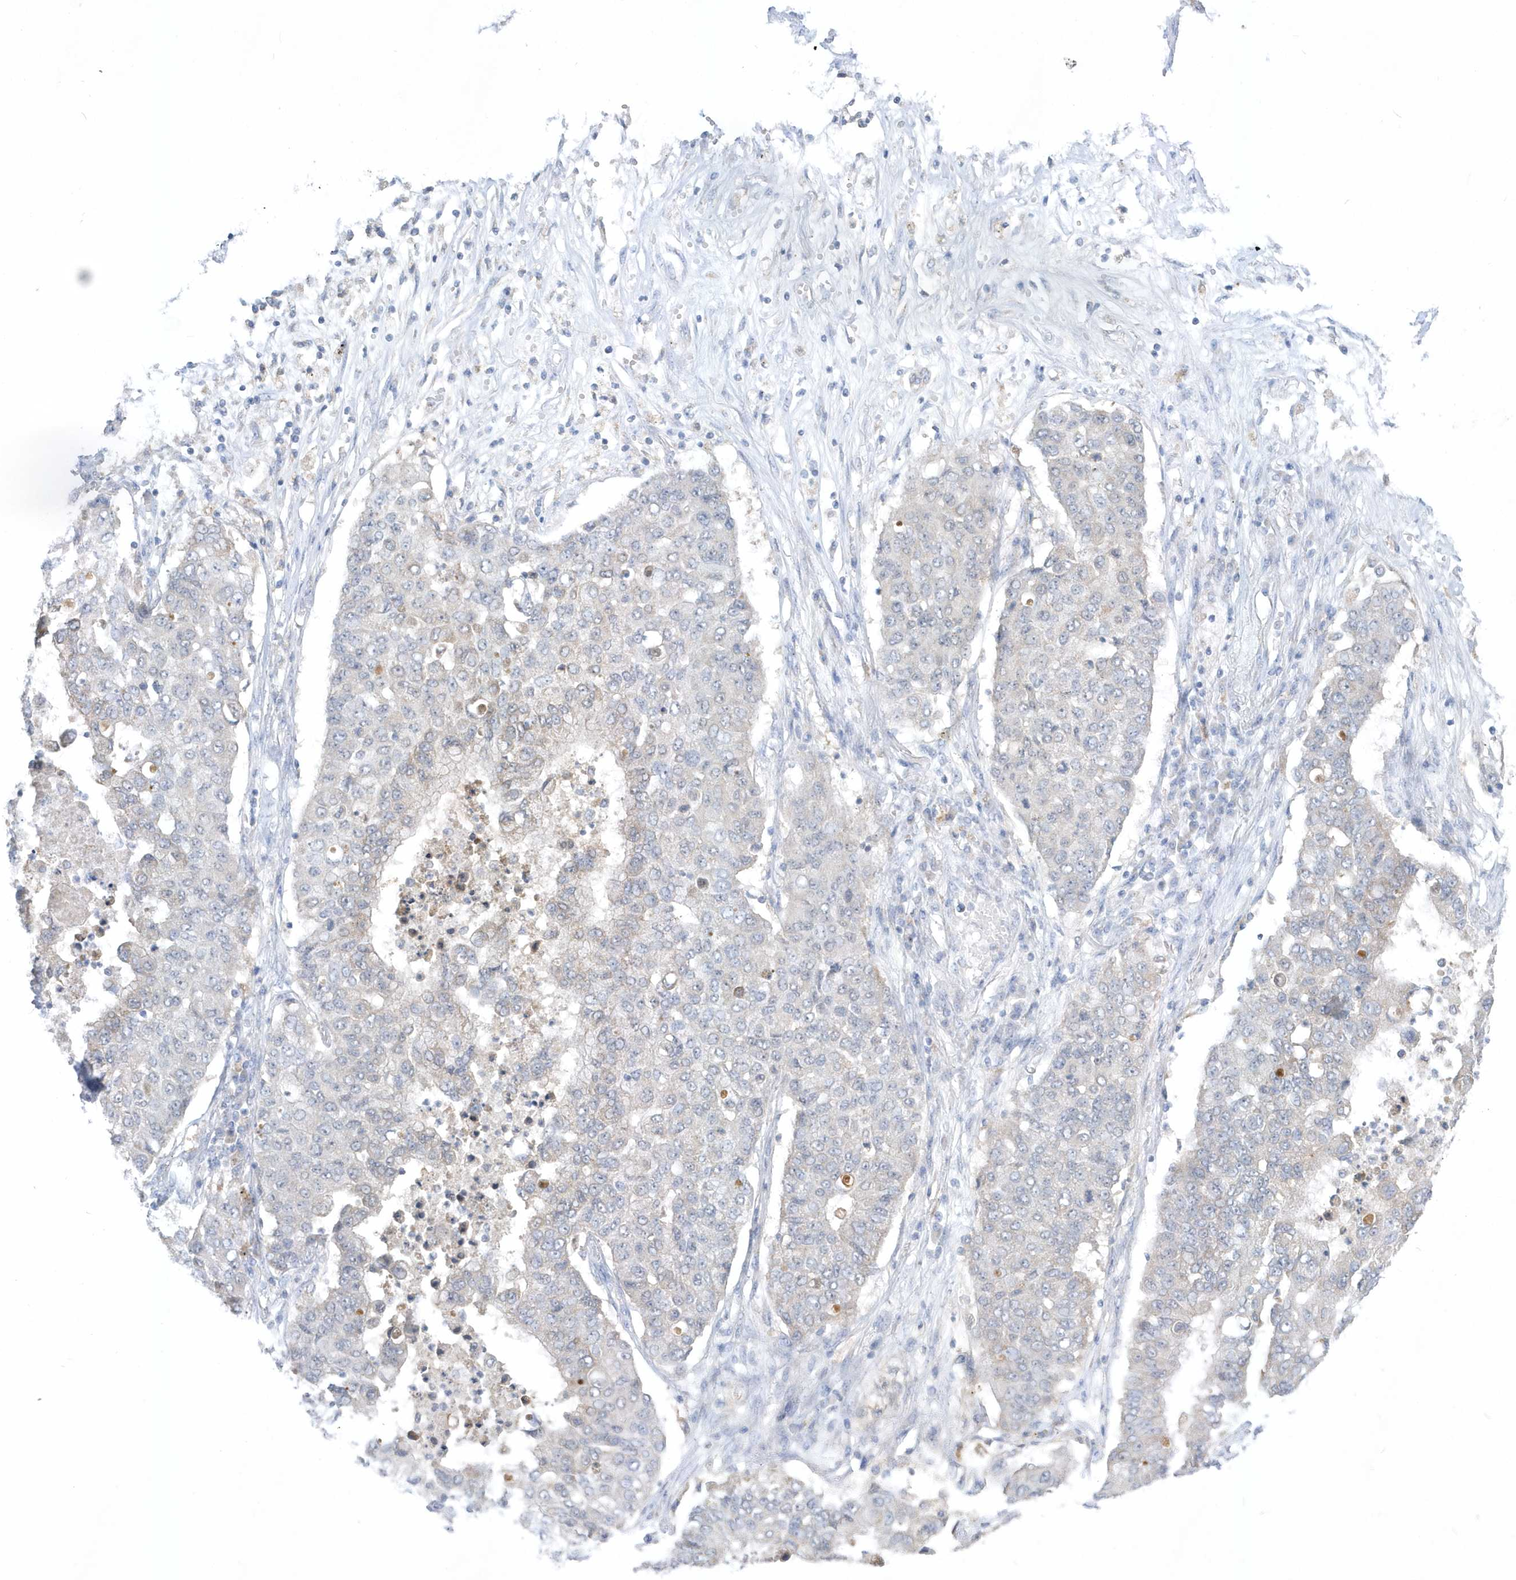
{"staining": {"intensity": "negative", "quantity": "none", "location": "none"}, "tissue": "lung cancer", "cell_type": "Tumor cells", "image_type": "cancer", "snomed": [{"axis": "morphology", "description": "Squamous cell carcinoma, NOS"}, {"axis": "topography", "description": "Lung"}], "caption": "Tumor cells show no significant protein positivity in lung cancer (squamous cell carcinoma). (DAB (3,3'-diaminobenzidine) immunohistochemistry (IHC), high magnification).", "gene": "PCBD1", "patient": {"sex": "male", "age": 74}}